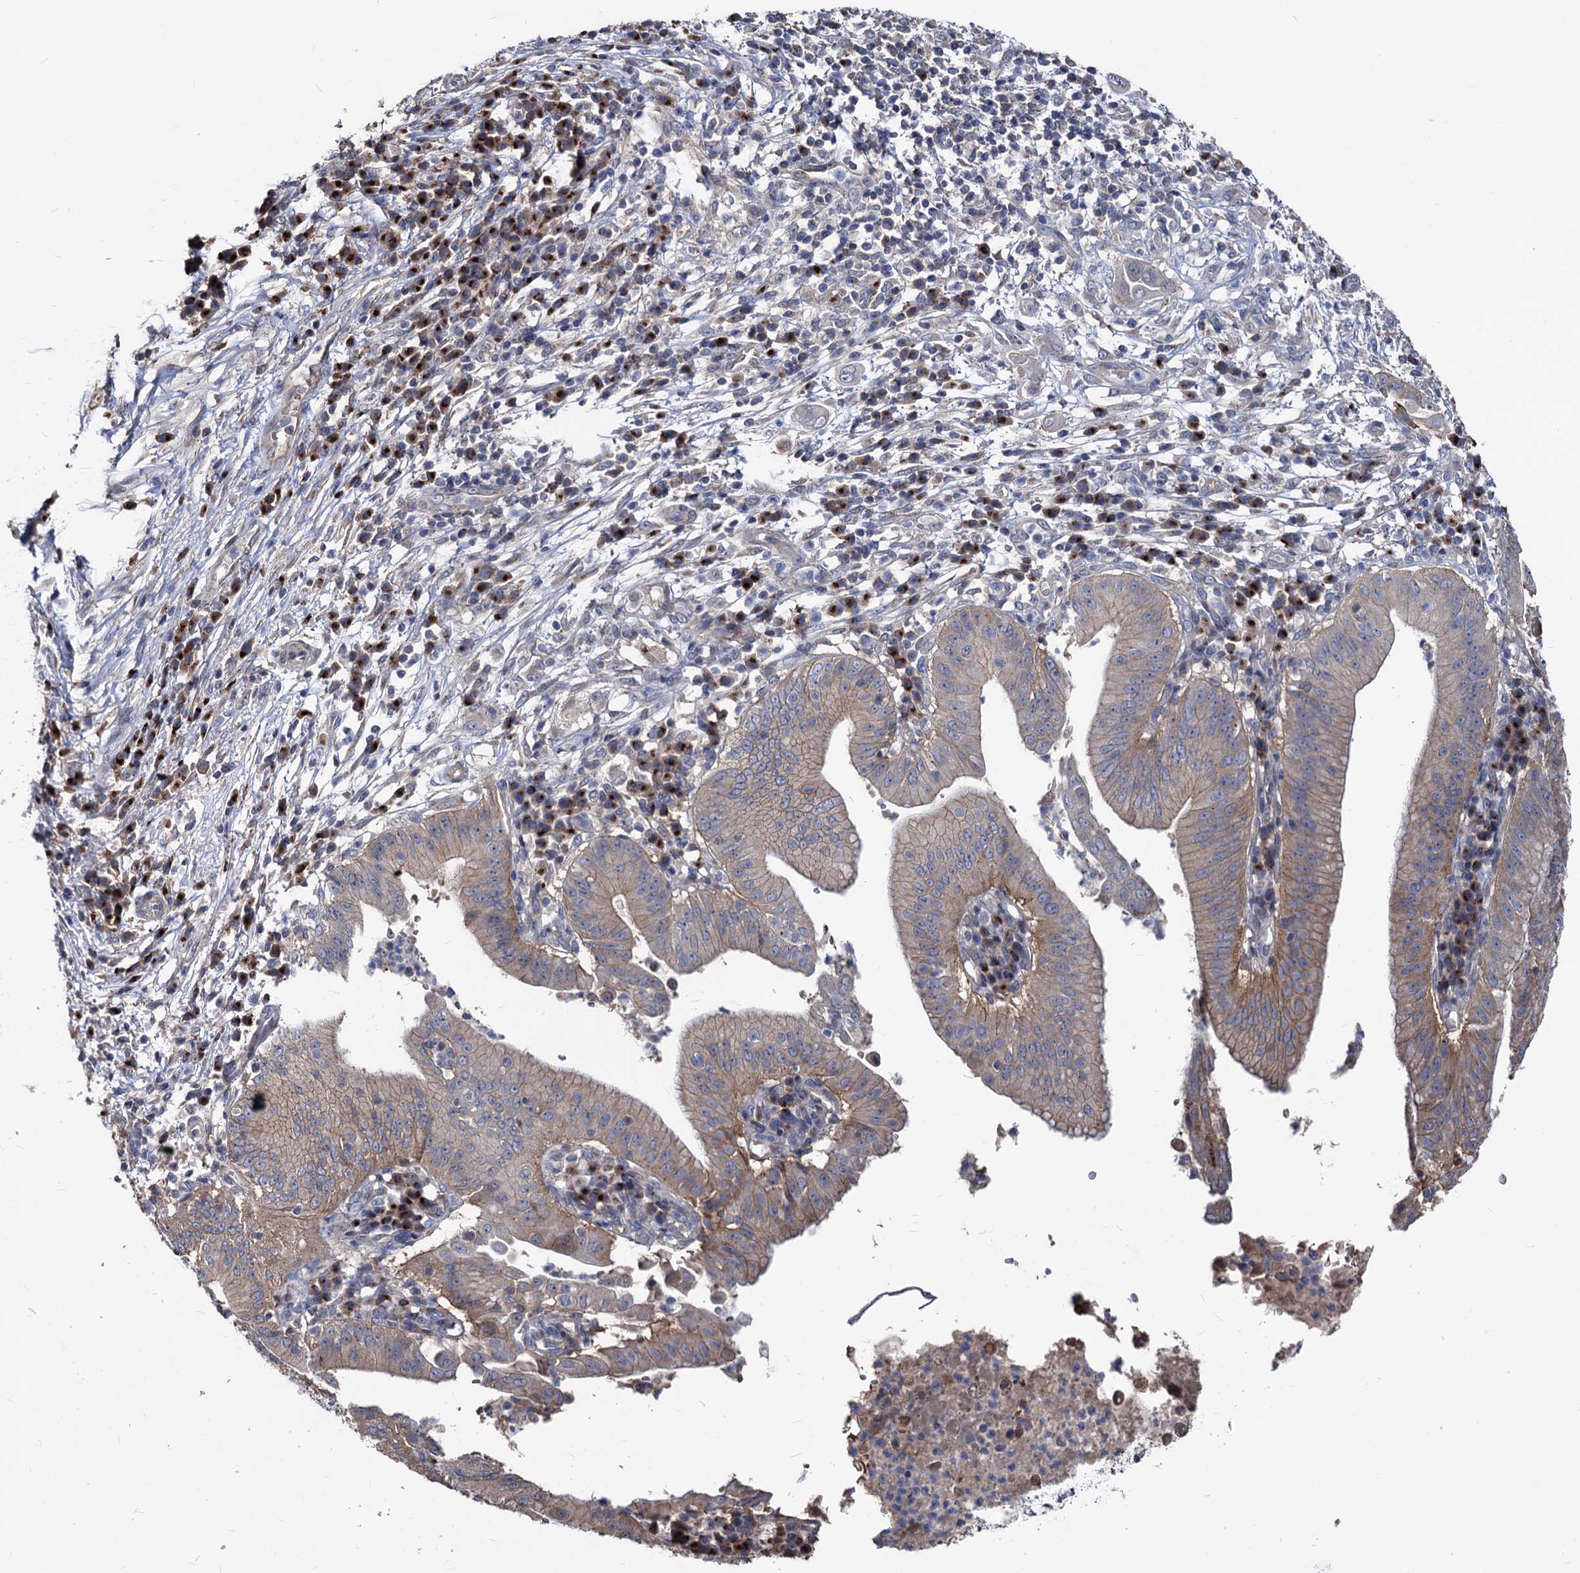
{"staining": {"intensity": "weak", "quantity": ">75%", "location": "cytoplasmic/membranous"}, "tissue": "pancreatic cancer", "cell_type": "Tumor cells", "image_type": "cancer", "snomed": [{"axis": "morphology", "description": "Adenocarcinoma, NOS"}, {"axis": "topography", "description": "Pancreas"}], "caption": "Weak cytoplasmic/membranous protein positivity is appreciated in approximately >75% of tumor cells in pancreatic cancer.", "gene": "SMAGP", "patient": {"sex": "male", "age": 68}}